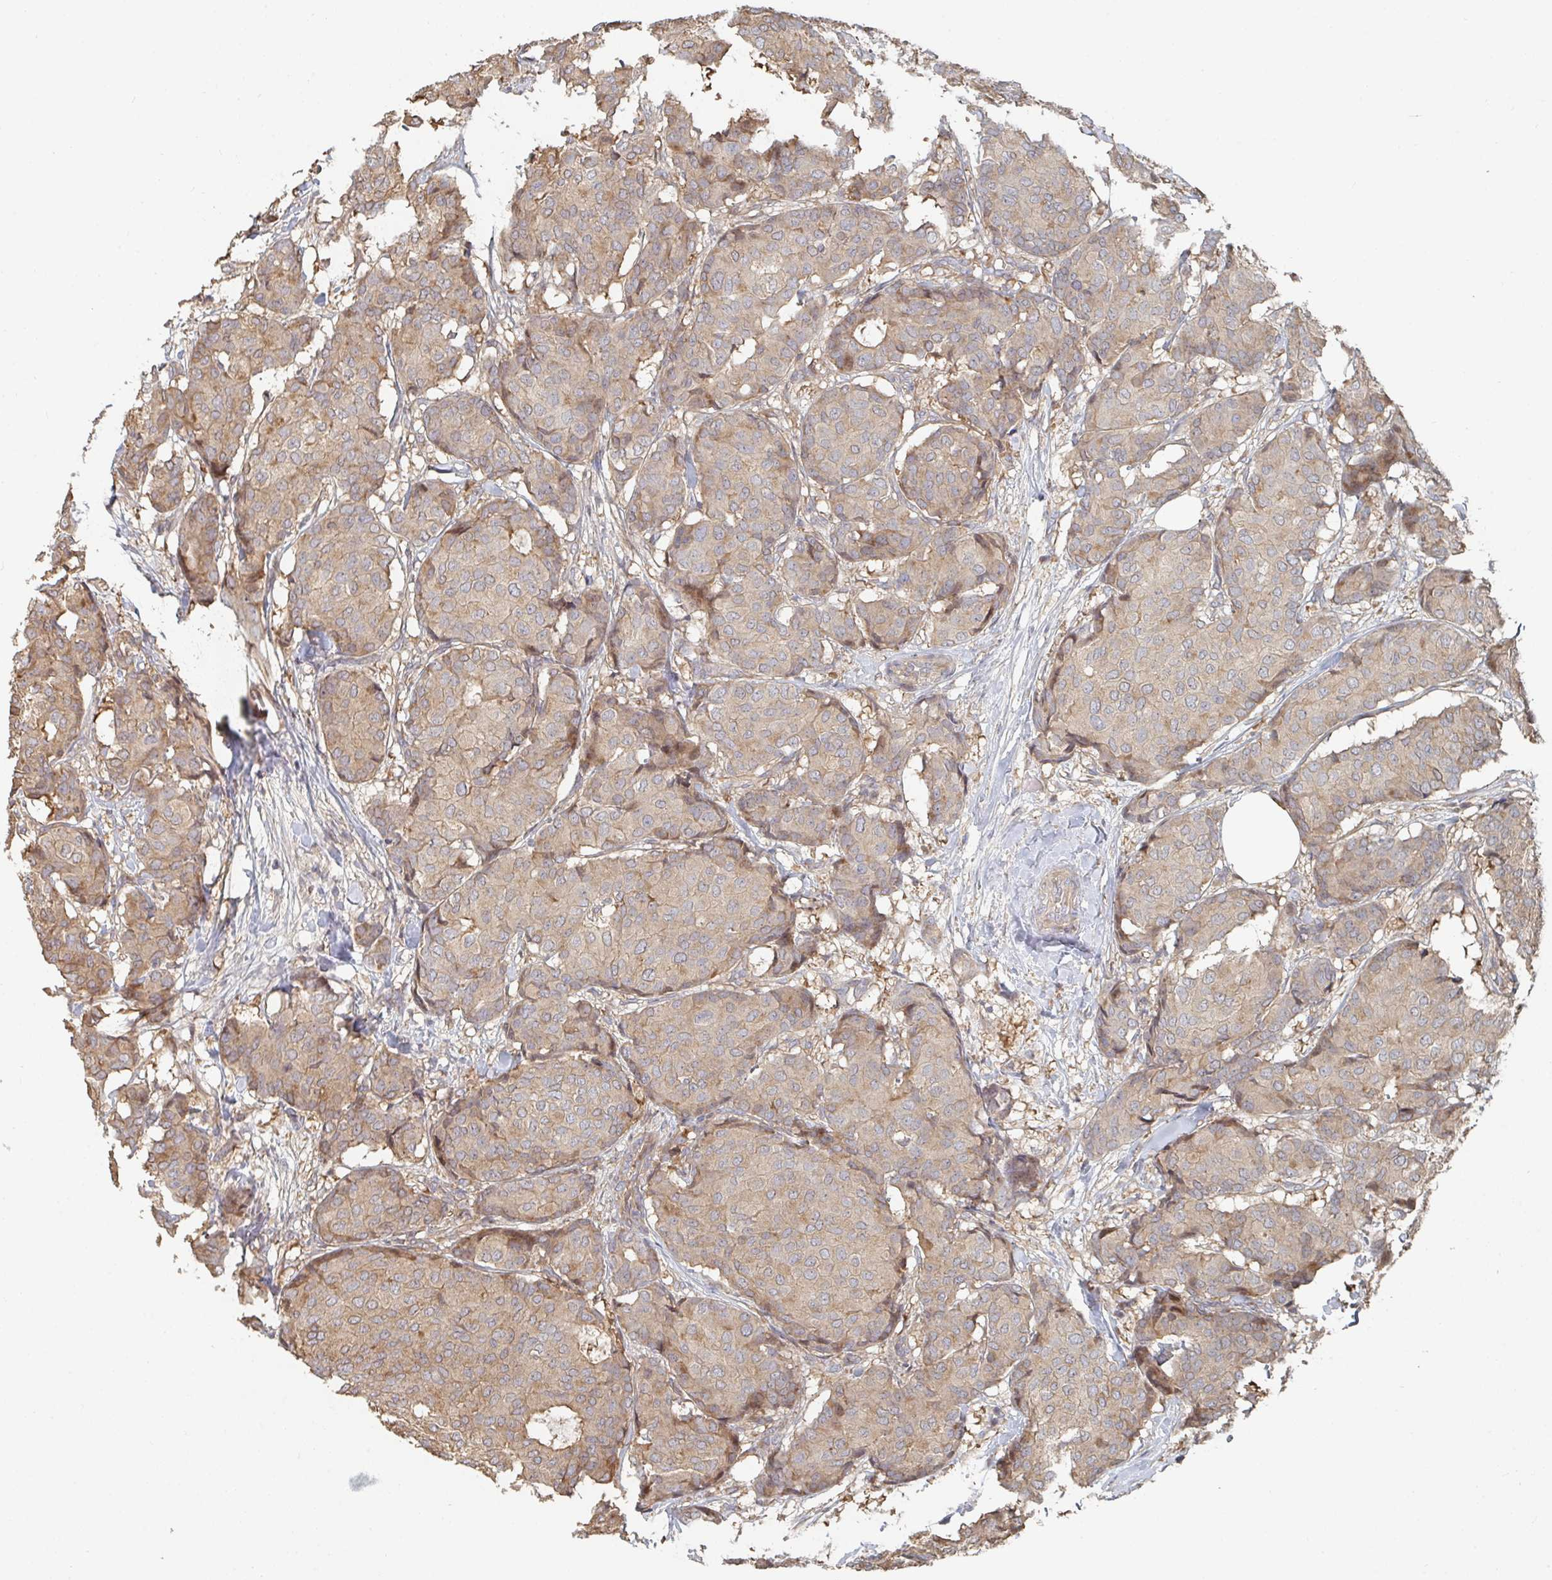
{"staining": {"intensity": "moderate", "quantity": ">75%", "location": "cytoplasmic/membranous"}, "tissue": "breast cancer", "cell_type": "Tumor cells", "image_type": "cancer", "snomed": [{"axis": "morphology", "description": "Duct carcinoma"}, {"axis": "topography", "description": "Breast"}], "caption": "Brown immunohistochemical staining in breast cancer (intraductal carcinoma) shows moderate cytoplasmic/membranous positivity in about >75% of tumor cells.", "gene": "PTEN", "patient": {"sex": "female", "age": 75}}